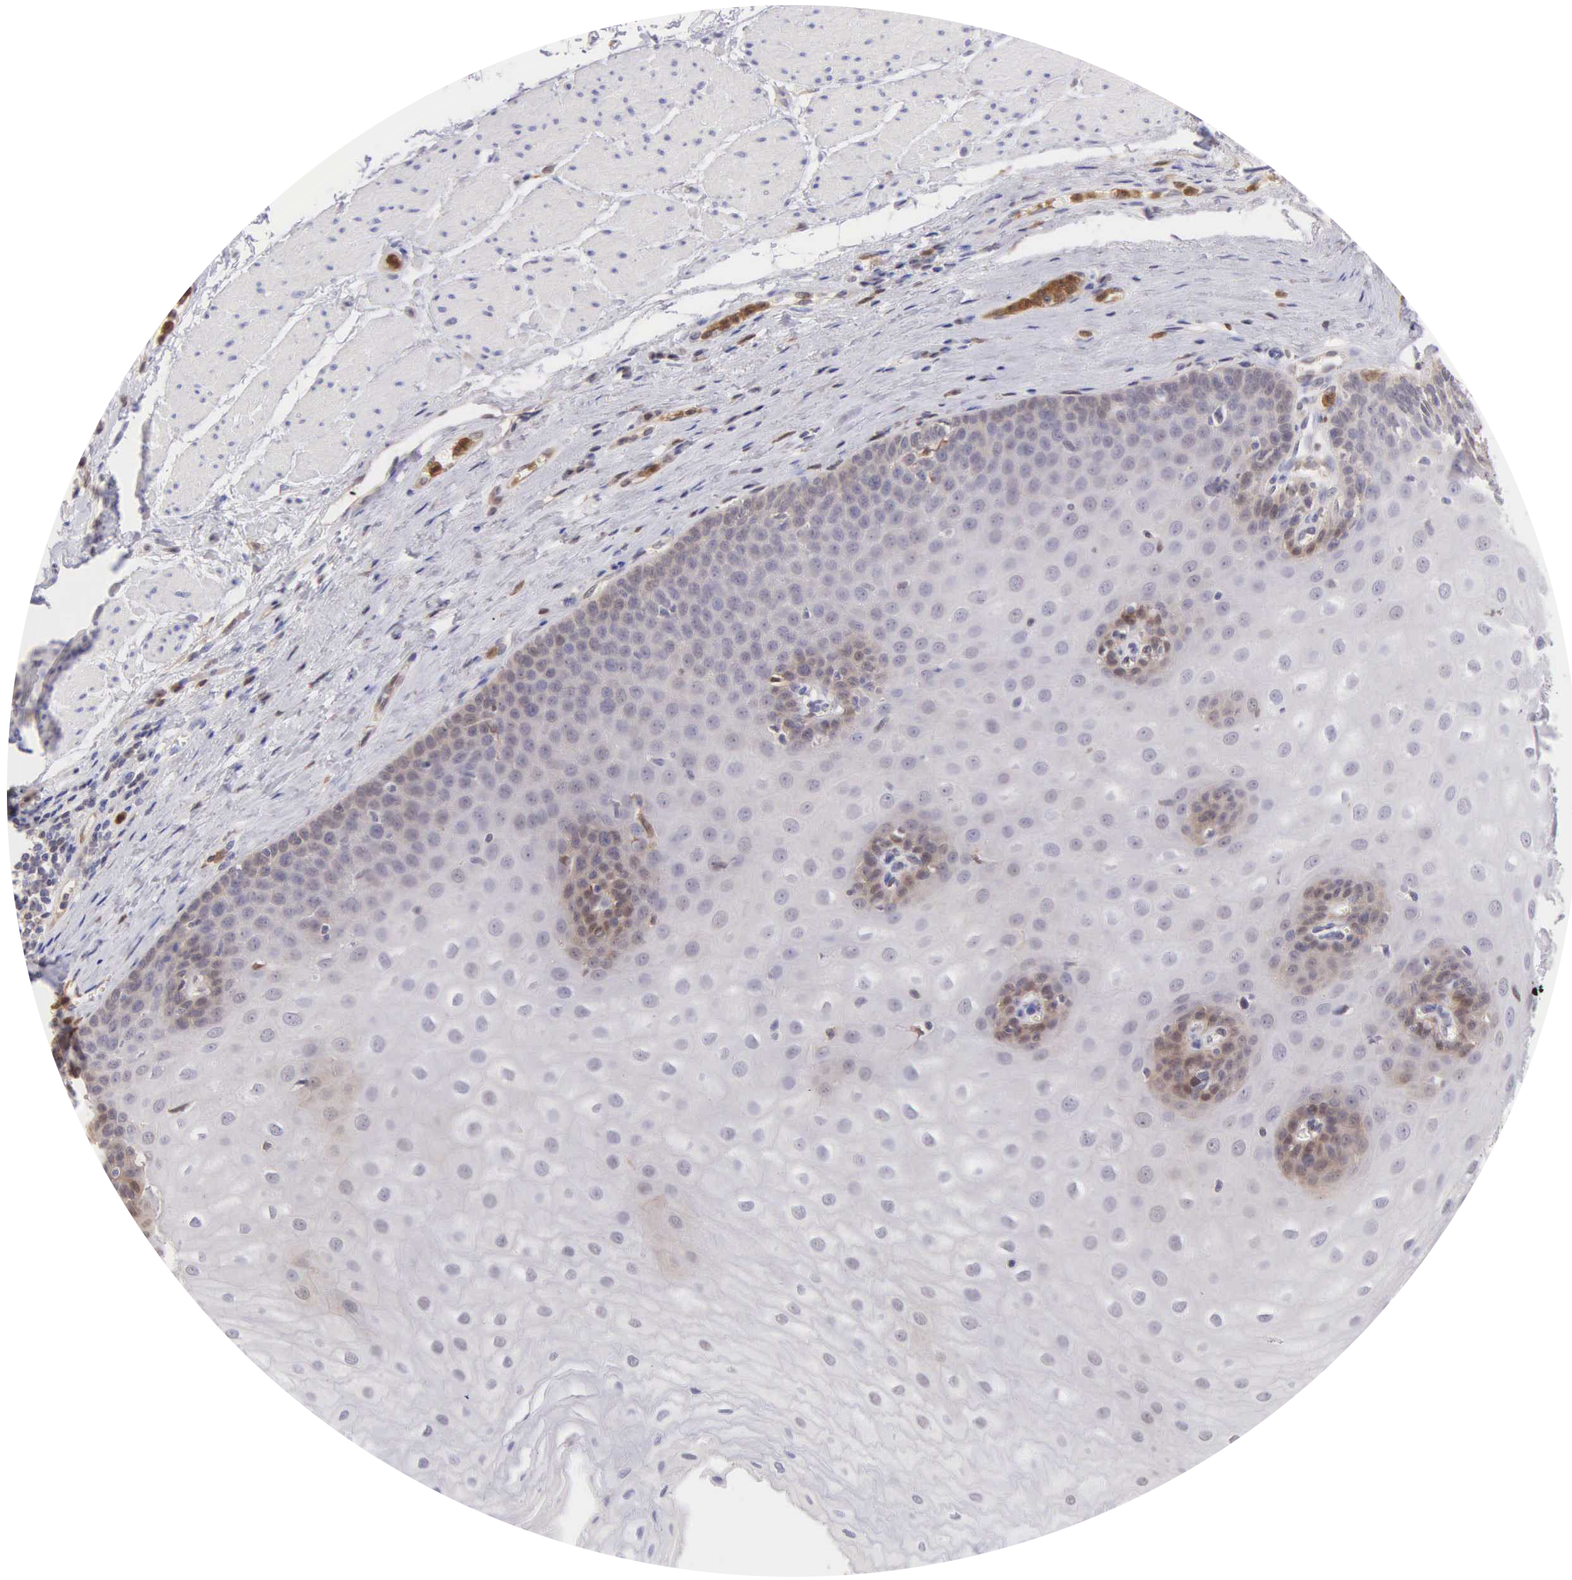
{"staining": {"intensity": "moderate", "quantity": "<25%", "location": "cytoplasmic/membranous"}, "tissue": "esophagus", "cell_type": "Squamous epithelial cells", "image_type": "normal", "snomed": [{"axis": "morphology", "description": "Normal tissue, NOS"}, {"axis": "topography", "description": "Esophagus"}], "caption": "Moderate cytoplasmic/membranous staining for a protein is seen in approximately <25% of squamous epithelial cells of normal esophagus using IHC.", "gene": "BID", "patient": {"sex": "male", "age": 65}}